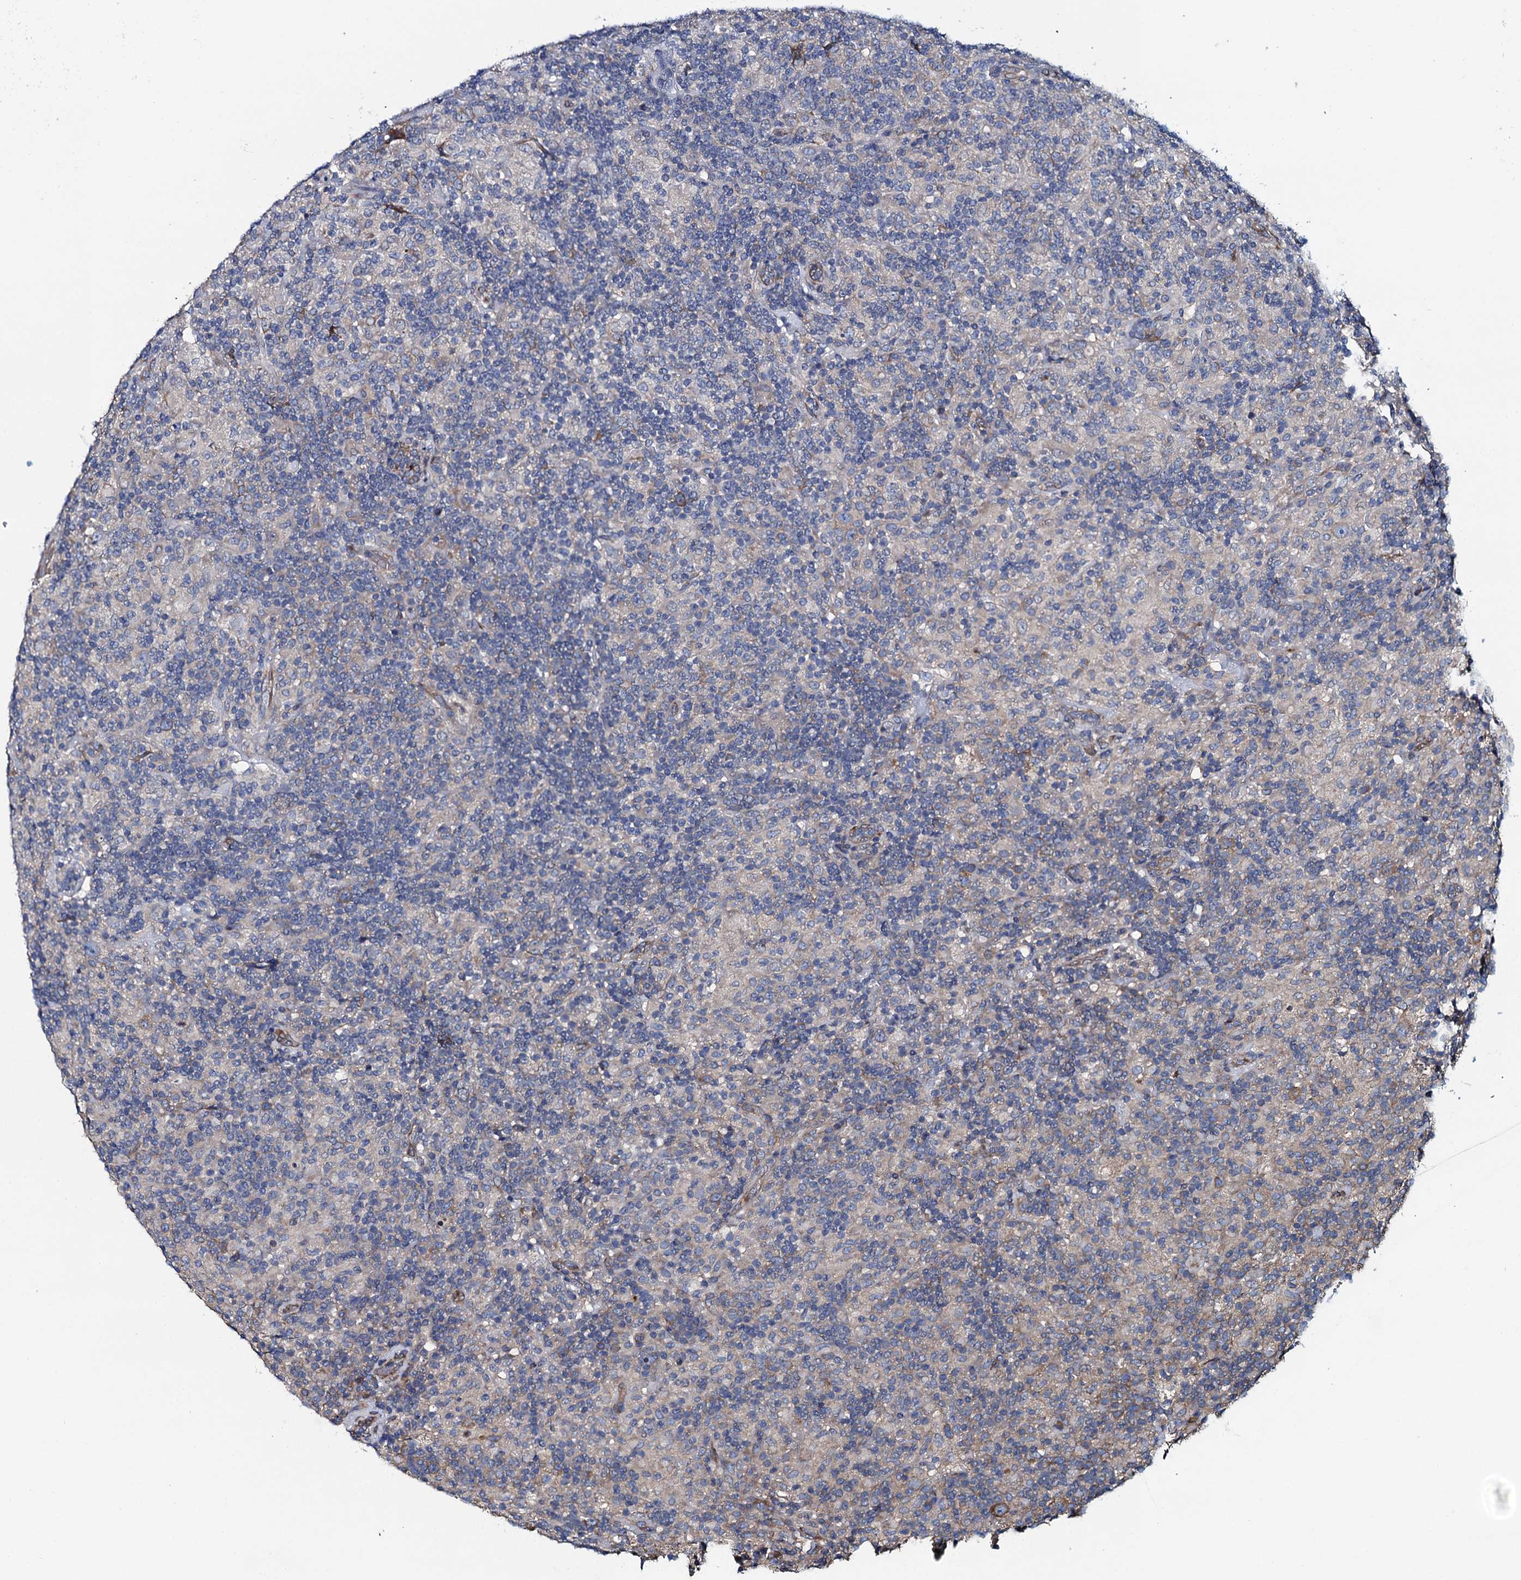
{"staining": {"intensity": "negative", "quantity": "none", "location": "none"}, "tissue": "lymphoma", "cell_type": "Tumor cells", "image_type": "cancer", "snomed": [{"axis": "morphology", "description": "Hodgkin's disease, NOS"}, {"axis": "topography", "description": "Lymph node"}], "caption": "There is no significant staining in tumor cells of lymphoma.", "gene": "ADCY9", "patient": {"sex": "male", "age": 70}}